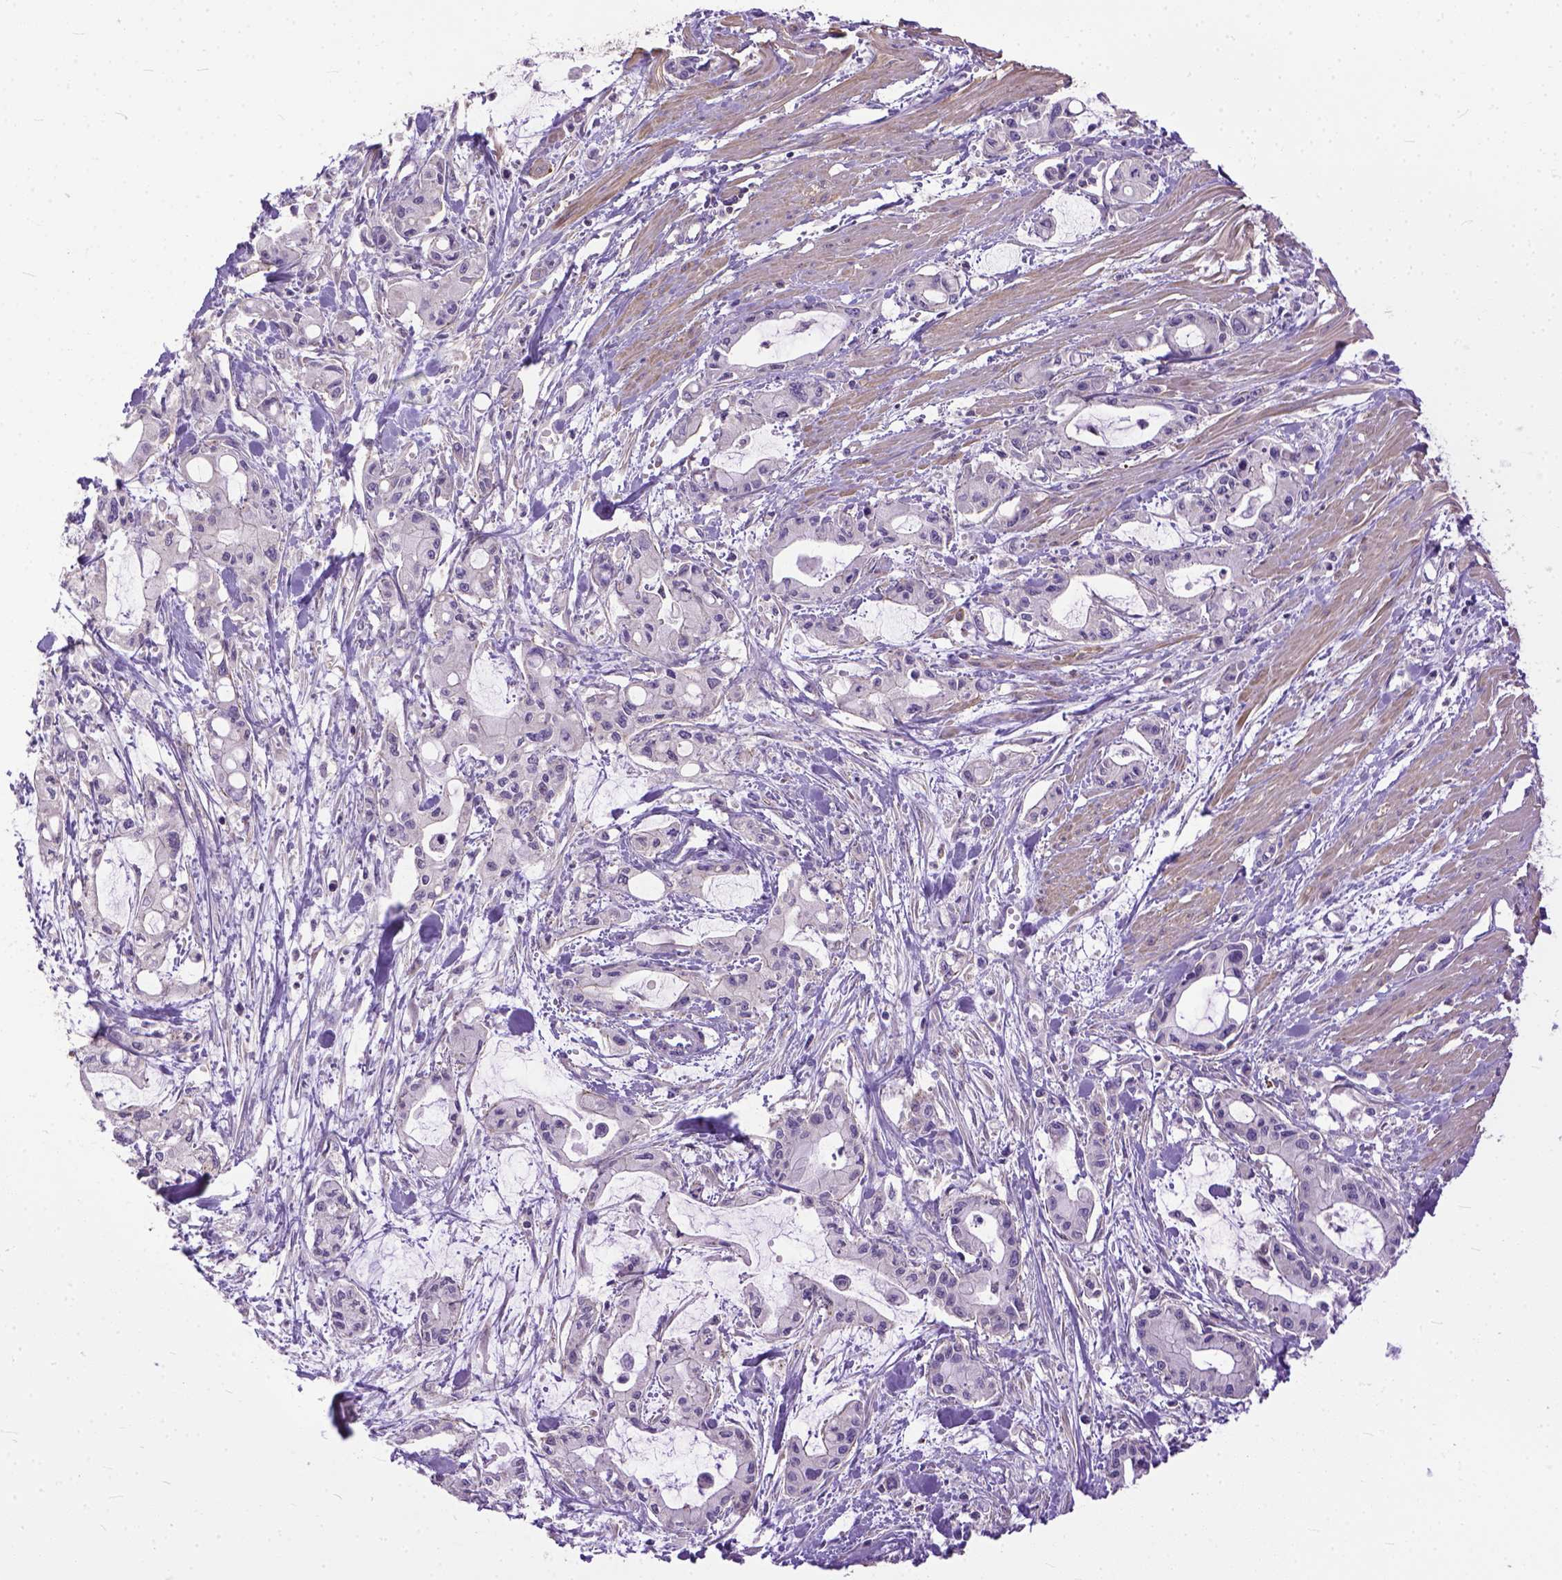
{"staining": {"intensity": "negative", "quantity": "none", "location": "none"}, "tissue": "pancreatic cancer", "cell_type": "Tumor cells", "image_type": "cancer", "snomed": [{"axis": "morphology", "description": "Adenocarcinoma, NOS"}, {"axis": "topography", "description": "Pancreas"}], "caption": "The micrograph exhibits no staining of tumor cells in pancreatic cancer.", "gene": "BANF2", "patient": {"sex": "male", "age": 48}}